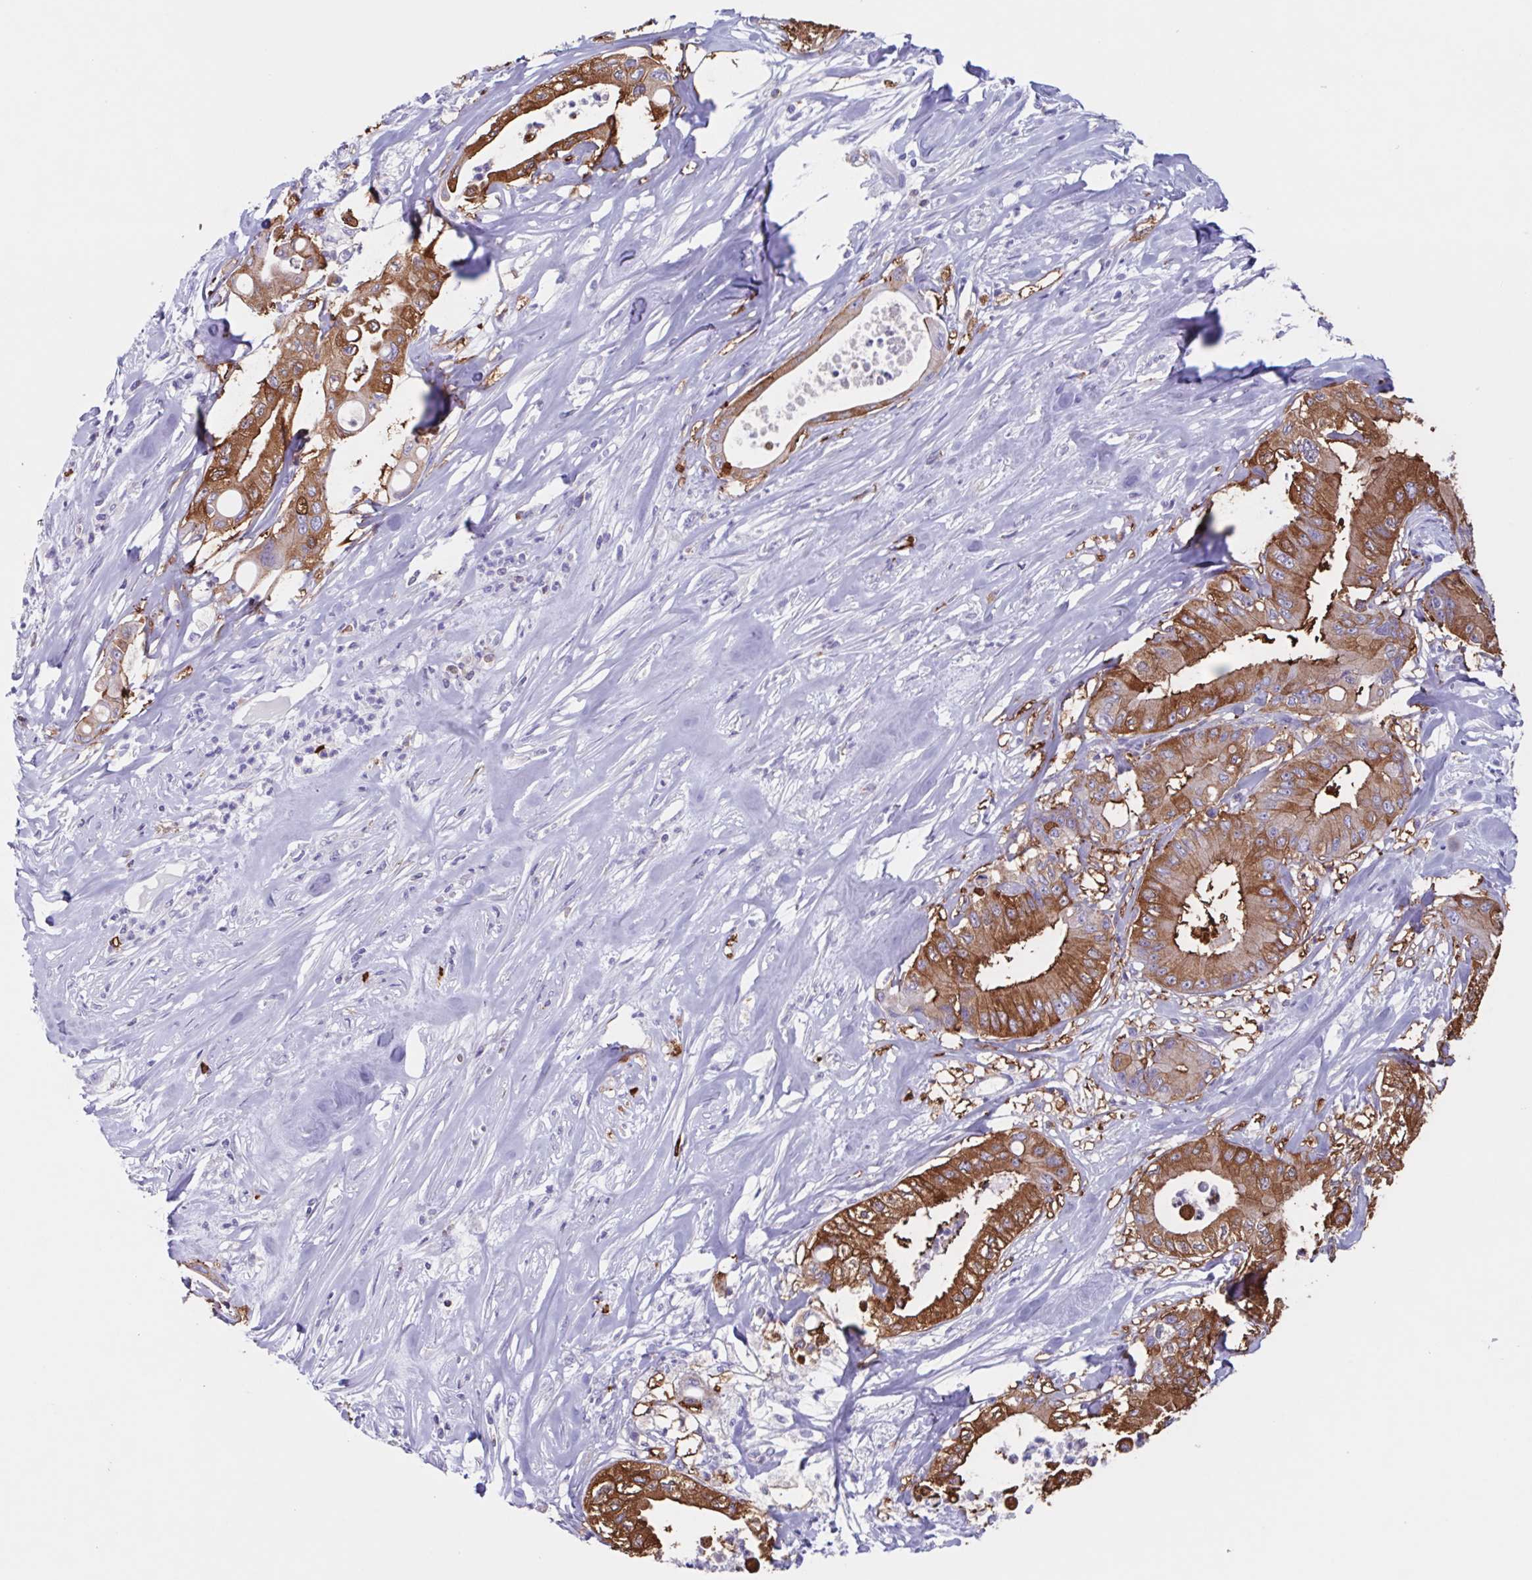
{"staining": {"intensity": "strong", "quantity": ">75%", "location": "cytoplasmic/membranous"}, "tissue": "pancreatic cancer", "cell_type": "Tumor cells", "image_type": "cancer", "snomed": [{"axis": "morphology", "description": "Adenocarcinoma, NOS"}, {"axis": "topography", "description": "Pancreas"}], "caption": "IHC image of neoplastic tissue: adenocarcinoma (pancreatic) stained using immunohistochemistry shows high levels of strong protein expression localized specifically in the cytoplasmic/membranous of tumor cells, appearing as a cytoplasmic/membranous brown color.", "gene": "TPD52", "patient": {"sex": "male", "age": 71}}